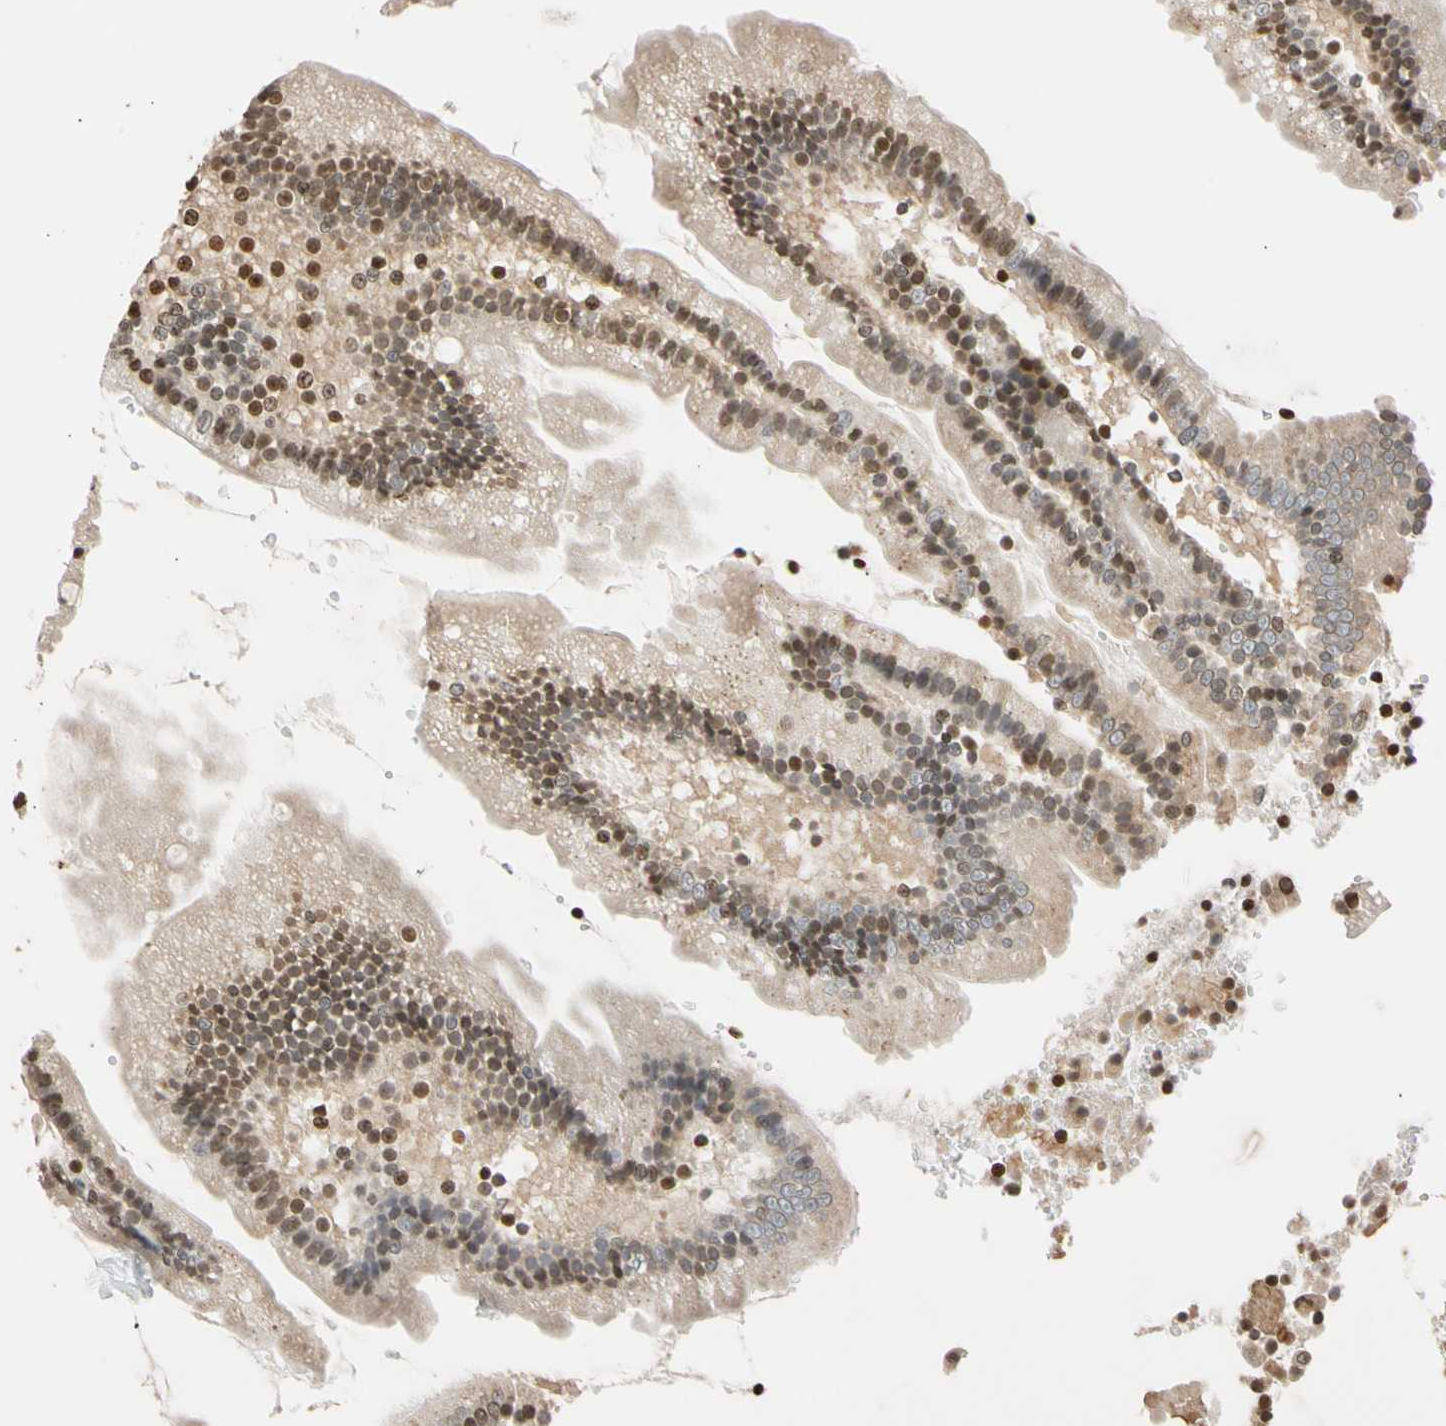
{"staining": {"intensity": "weak", "quantity": "25%-75%", "location": "cytoplasmic/membranous,nuclear"}, "tissue": "duodenum", "cell_type": "Glandular cells", "image_type": "normal", "snomed": [{"axis": "morphology", "description": "Normal tissue, NOS"}, {"axis": "topography", "description": "Duodenum"}], "caption": "Protein expression analysis of unremarkable duodenum displays weak cytoplasmic/membranous,nuclear staining in about 25%-75% of glandular cells.", "gene": "GPX4", "patient": {"sex": "male", "age": 66}}